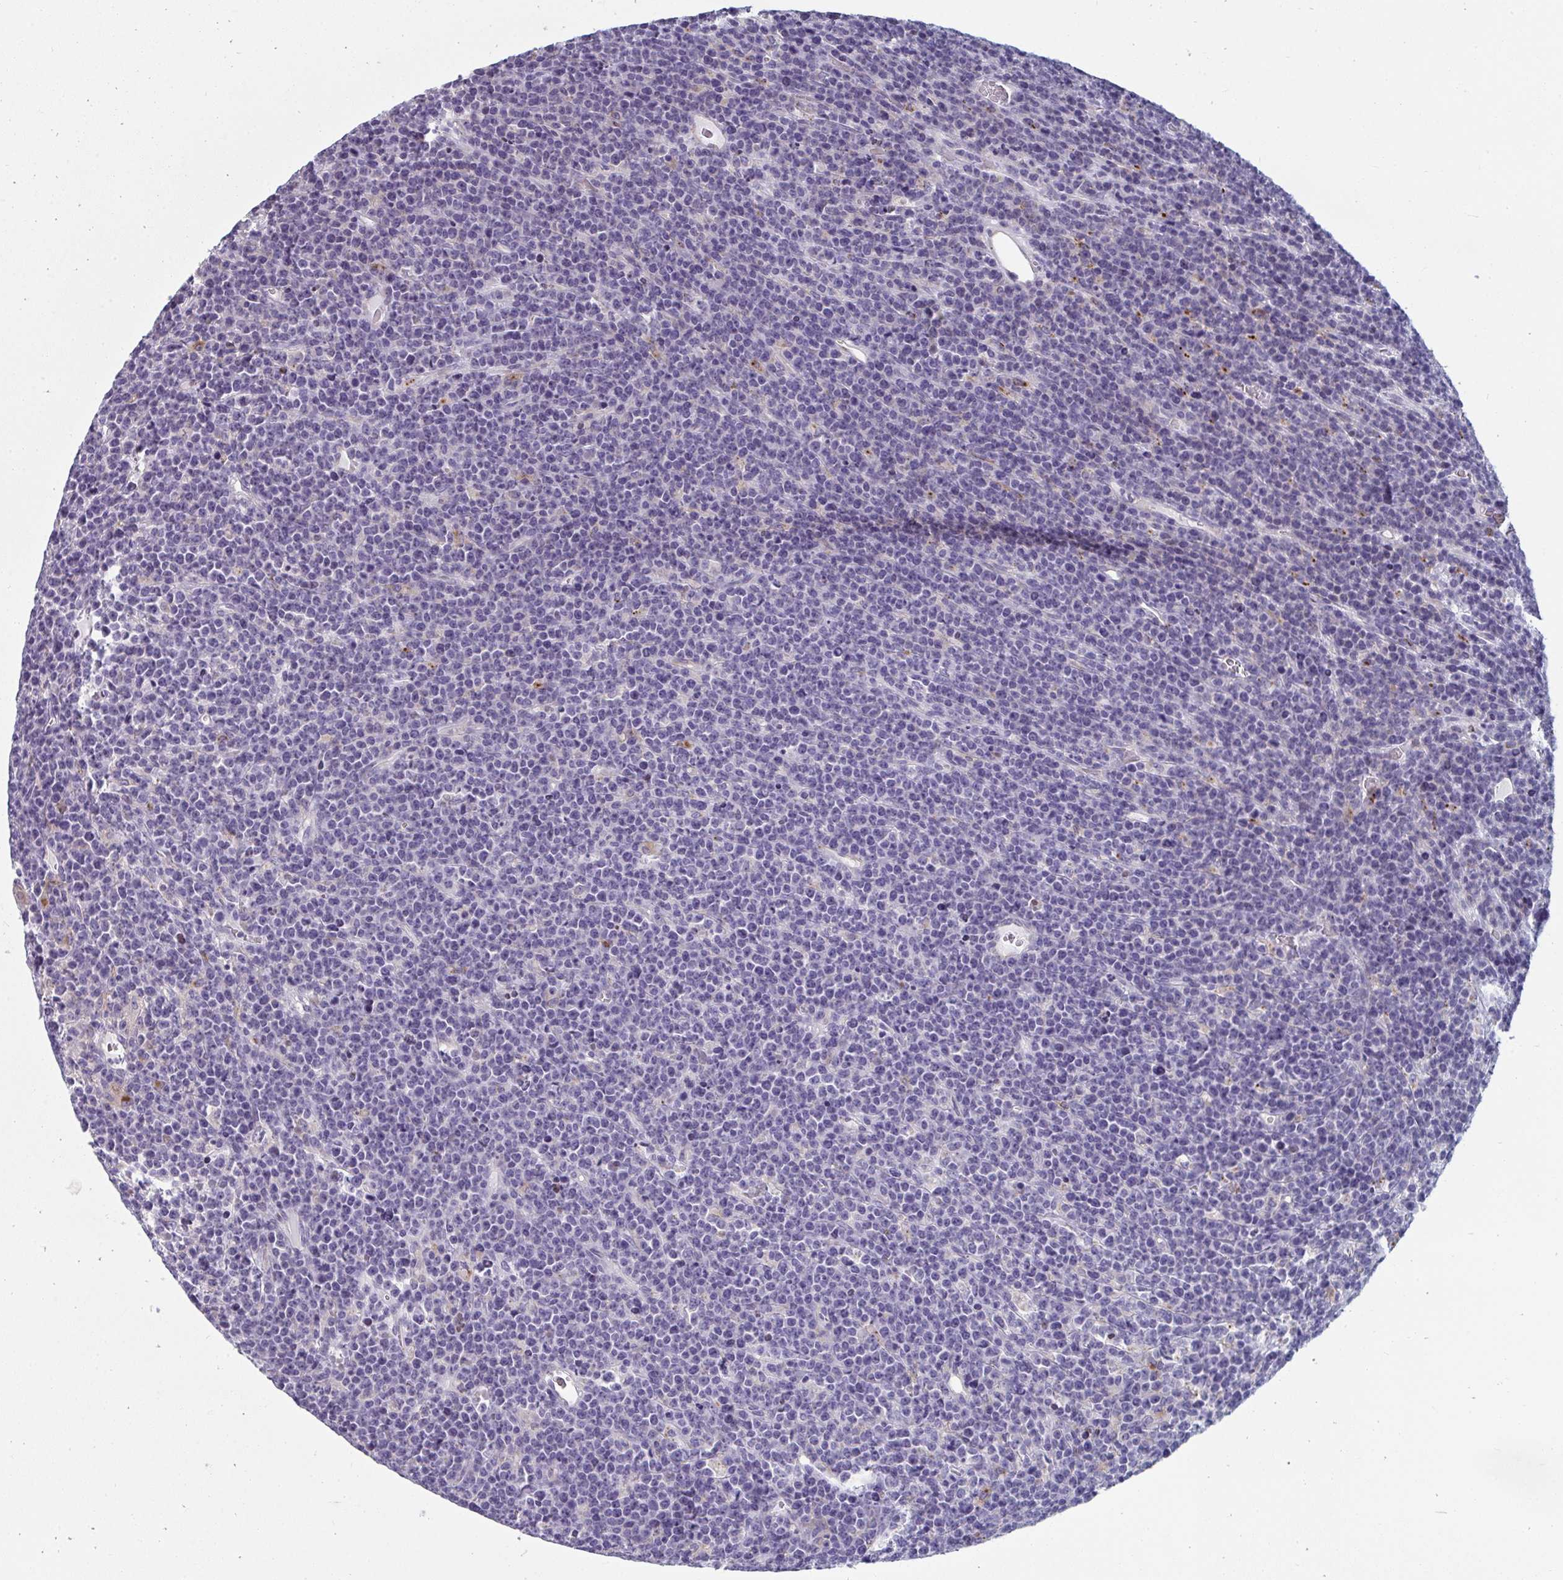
{"staining": {"intensity": "negative", "quantity": "none", "location": "none"}, "tissue": "lymphoma", "cell_type": "Tumor cells", "image_type": "cancer", "snomed": [{"axis": "morphology", "description": "Malignant lymphoma, non-Hodgkin's type, High grade"}, {"axis": "topography", "description": "Ovary"}], "caption": "Tumor cells show no significant positivity in lymphoma. (Stains: DAB (3,3'-diaminobenzidine) IHC with hematoxylin counter stain, Microscopy: brightfield microscopy at high magnification).", "gene": "EIF1AD", "patient": {"sex": "female", "age": 56}}